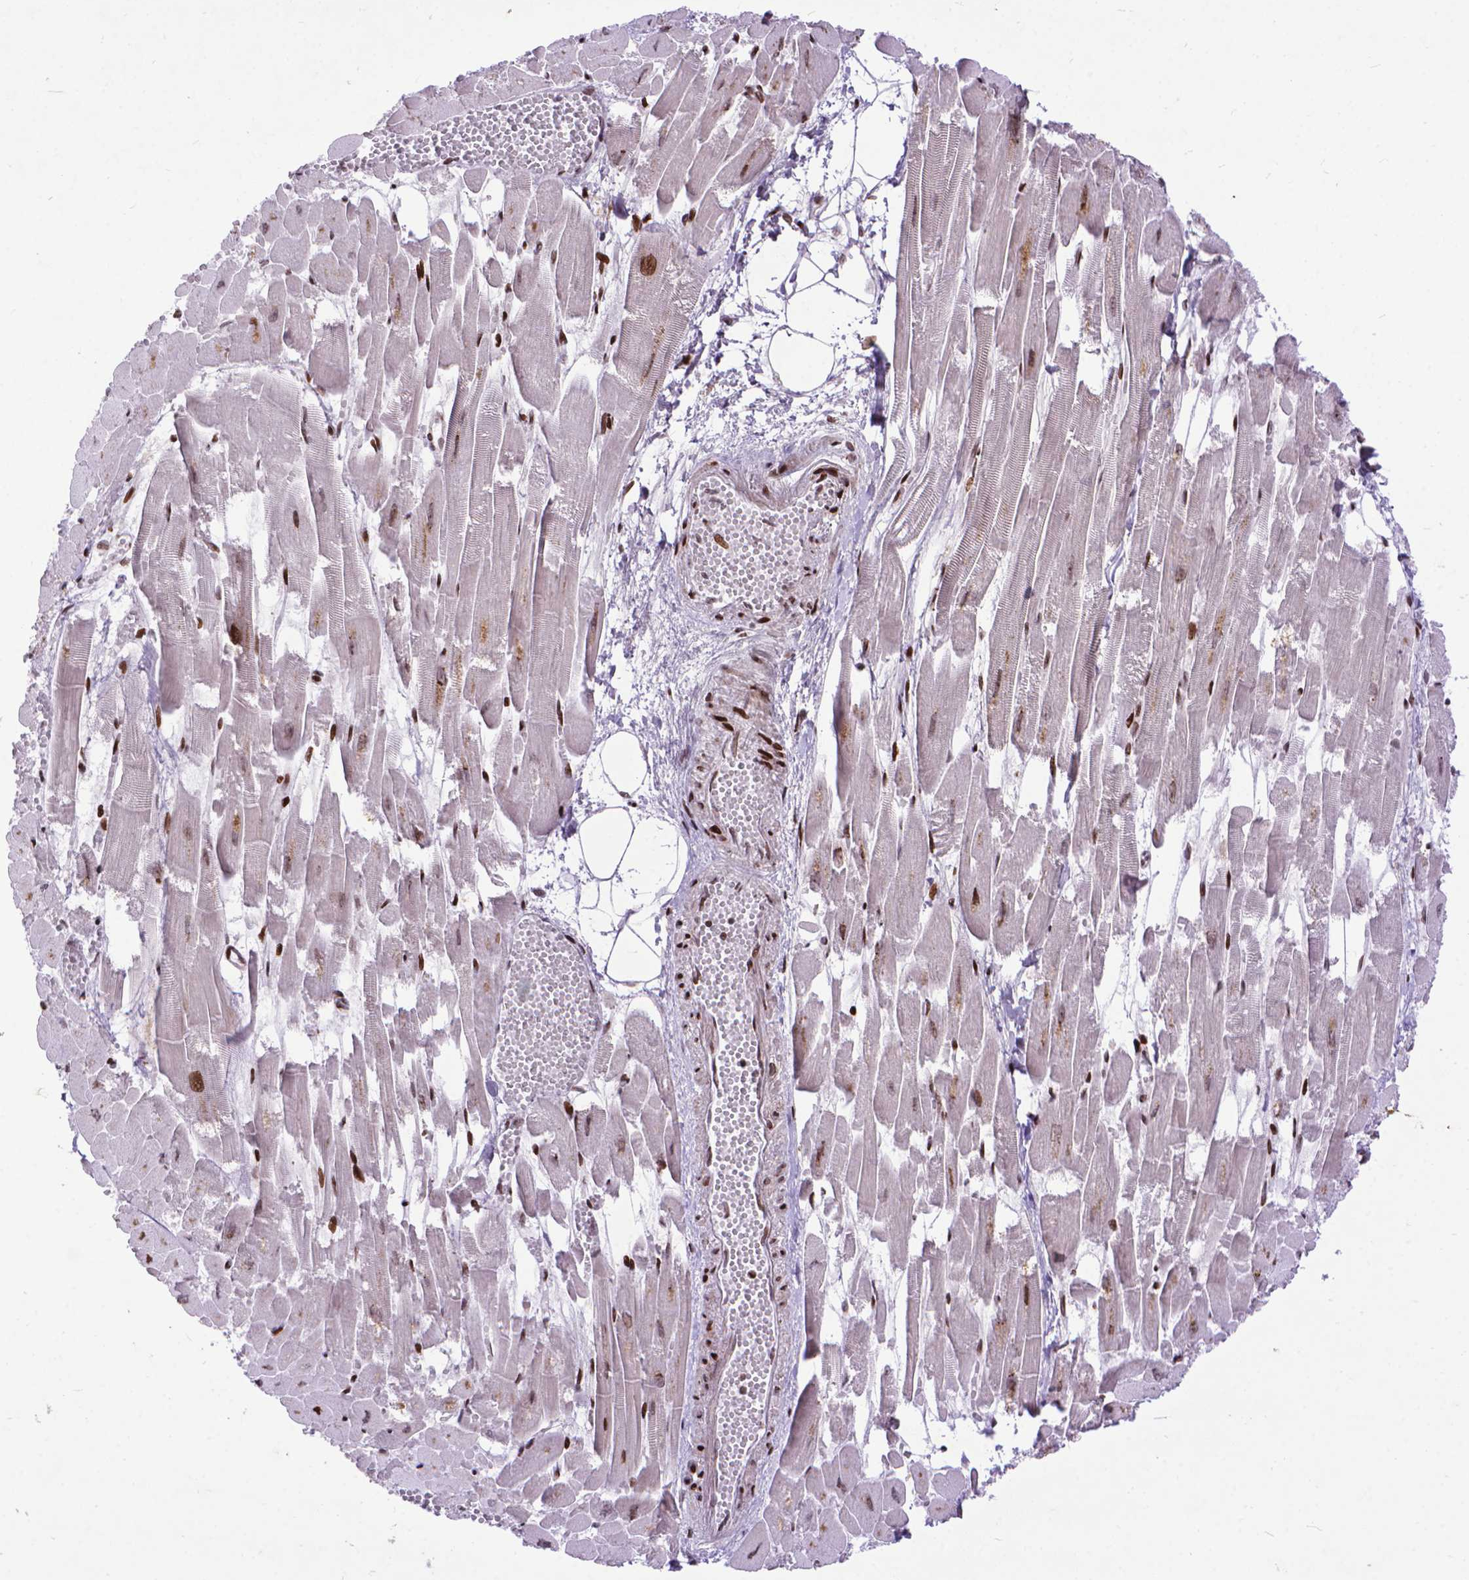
{"staining": {"intensity": "strong", "quantity": ">75%", "location": "nuclear"}, "tissue": "heart muscle", "cell_type": "Cardiomyocytes", "image_type": "normal", "snomed": [{"axis": "morphology", "description": "Normal tissue, NOS"}, {"axis": "topography", "description": "Heart"}], "caption": "Unremarkable heart muscle displays strong nuclear positivity in approximately >75% of cardiomyocytes.", "gene": "AMER1", "patient": {"sex": "female", "age": 52}}